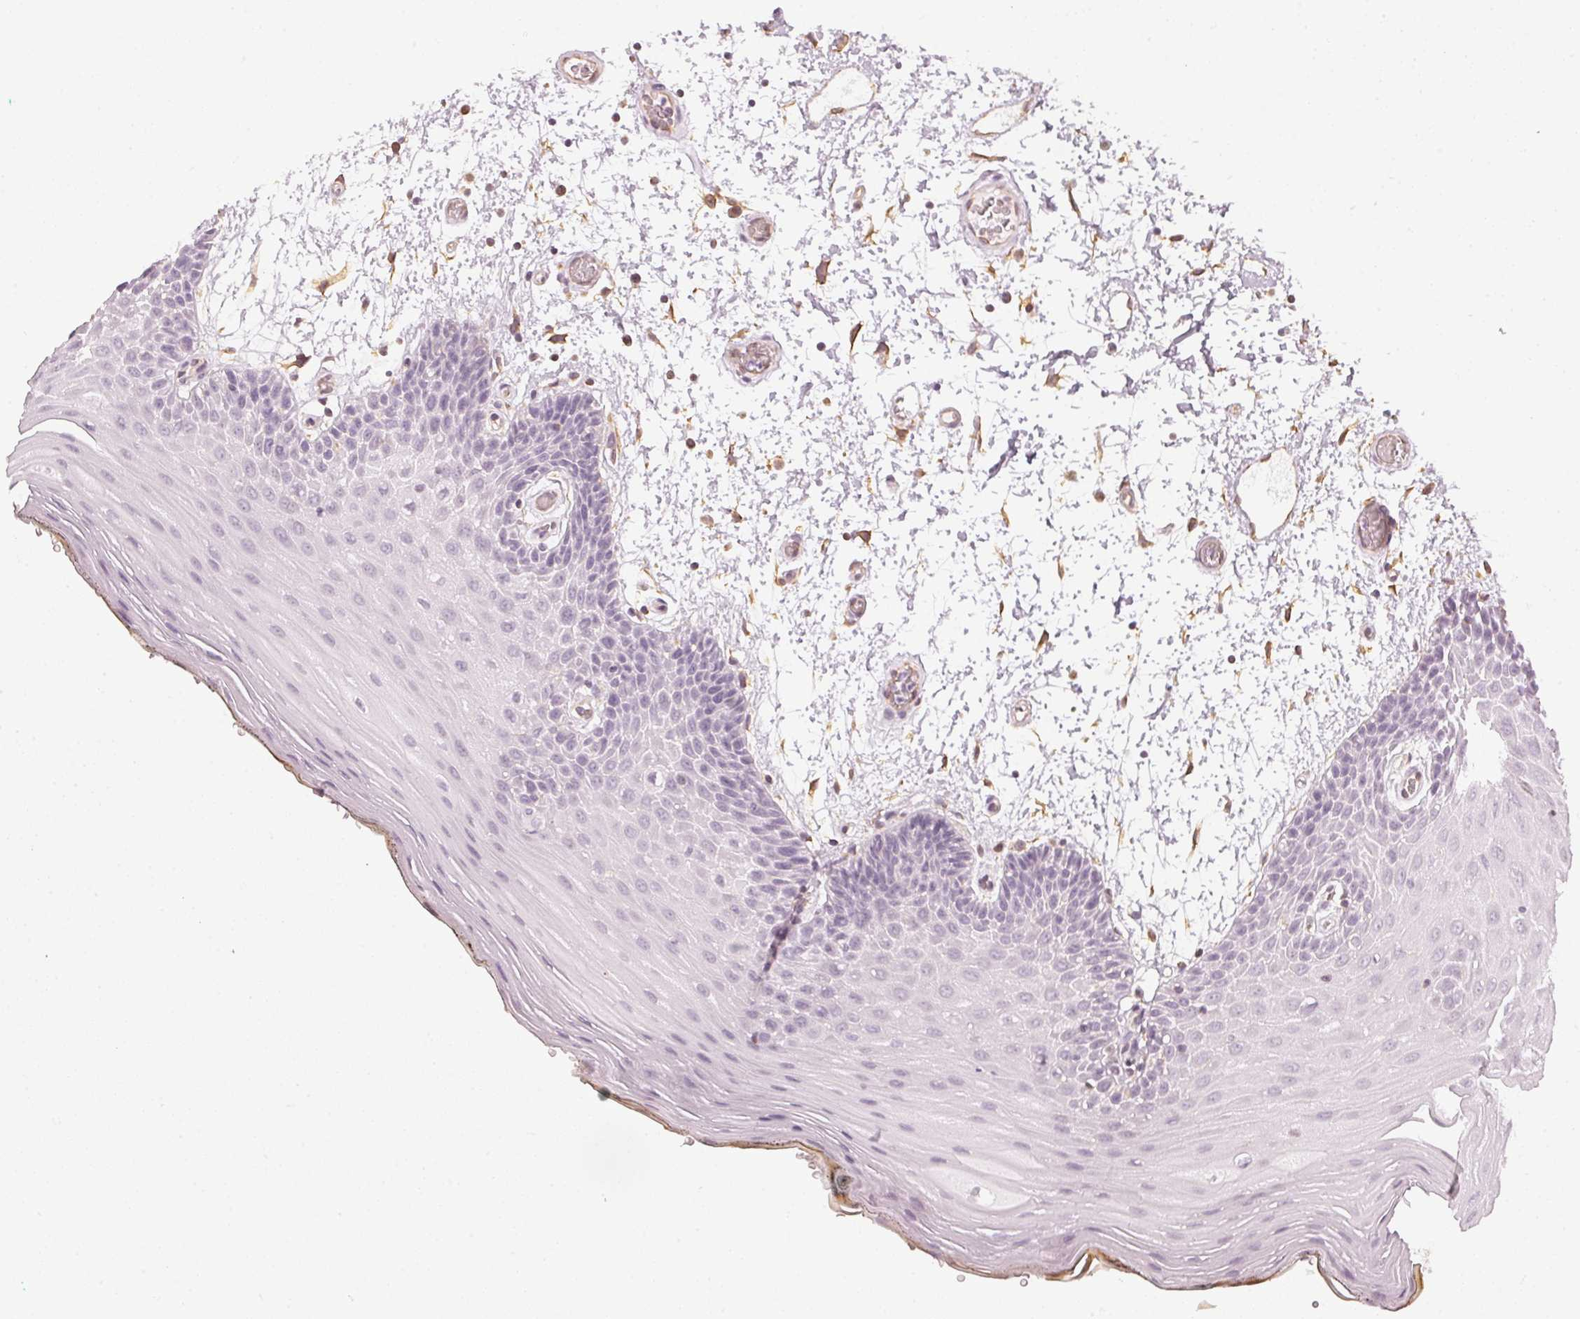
{"staining": {"intensity": "negative", "quantity": "none", "location": "none"}, "tissue": "oral mucosa", "cell_type": "Squamous epithelial cells", "image_type": "normal", "snomed": [{"axis": "morphology", "description": "Normal tissue, NOS"}, {"axis": "morphology", "description": "Squamous cell carcinoma, NOS"}, {"axis": "topography", "description": "Oral tissue"}, {"axis": "topography", "description": "Head-Neck"}], "caption": "This is an immunohistochemistry micrograph of normal oral mucosa. There is no positivity in squamous epithelial cells.", "gene": "APLP1", "patient": {"sex": "male", "age": 52}}